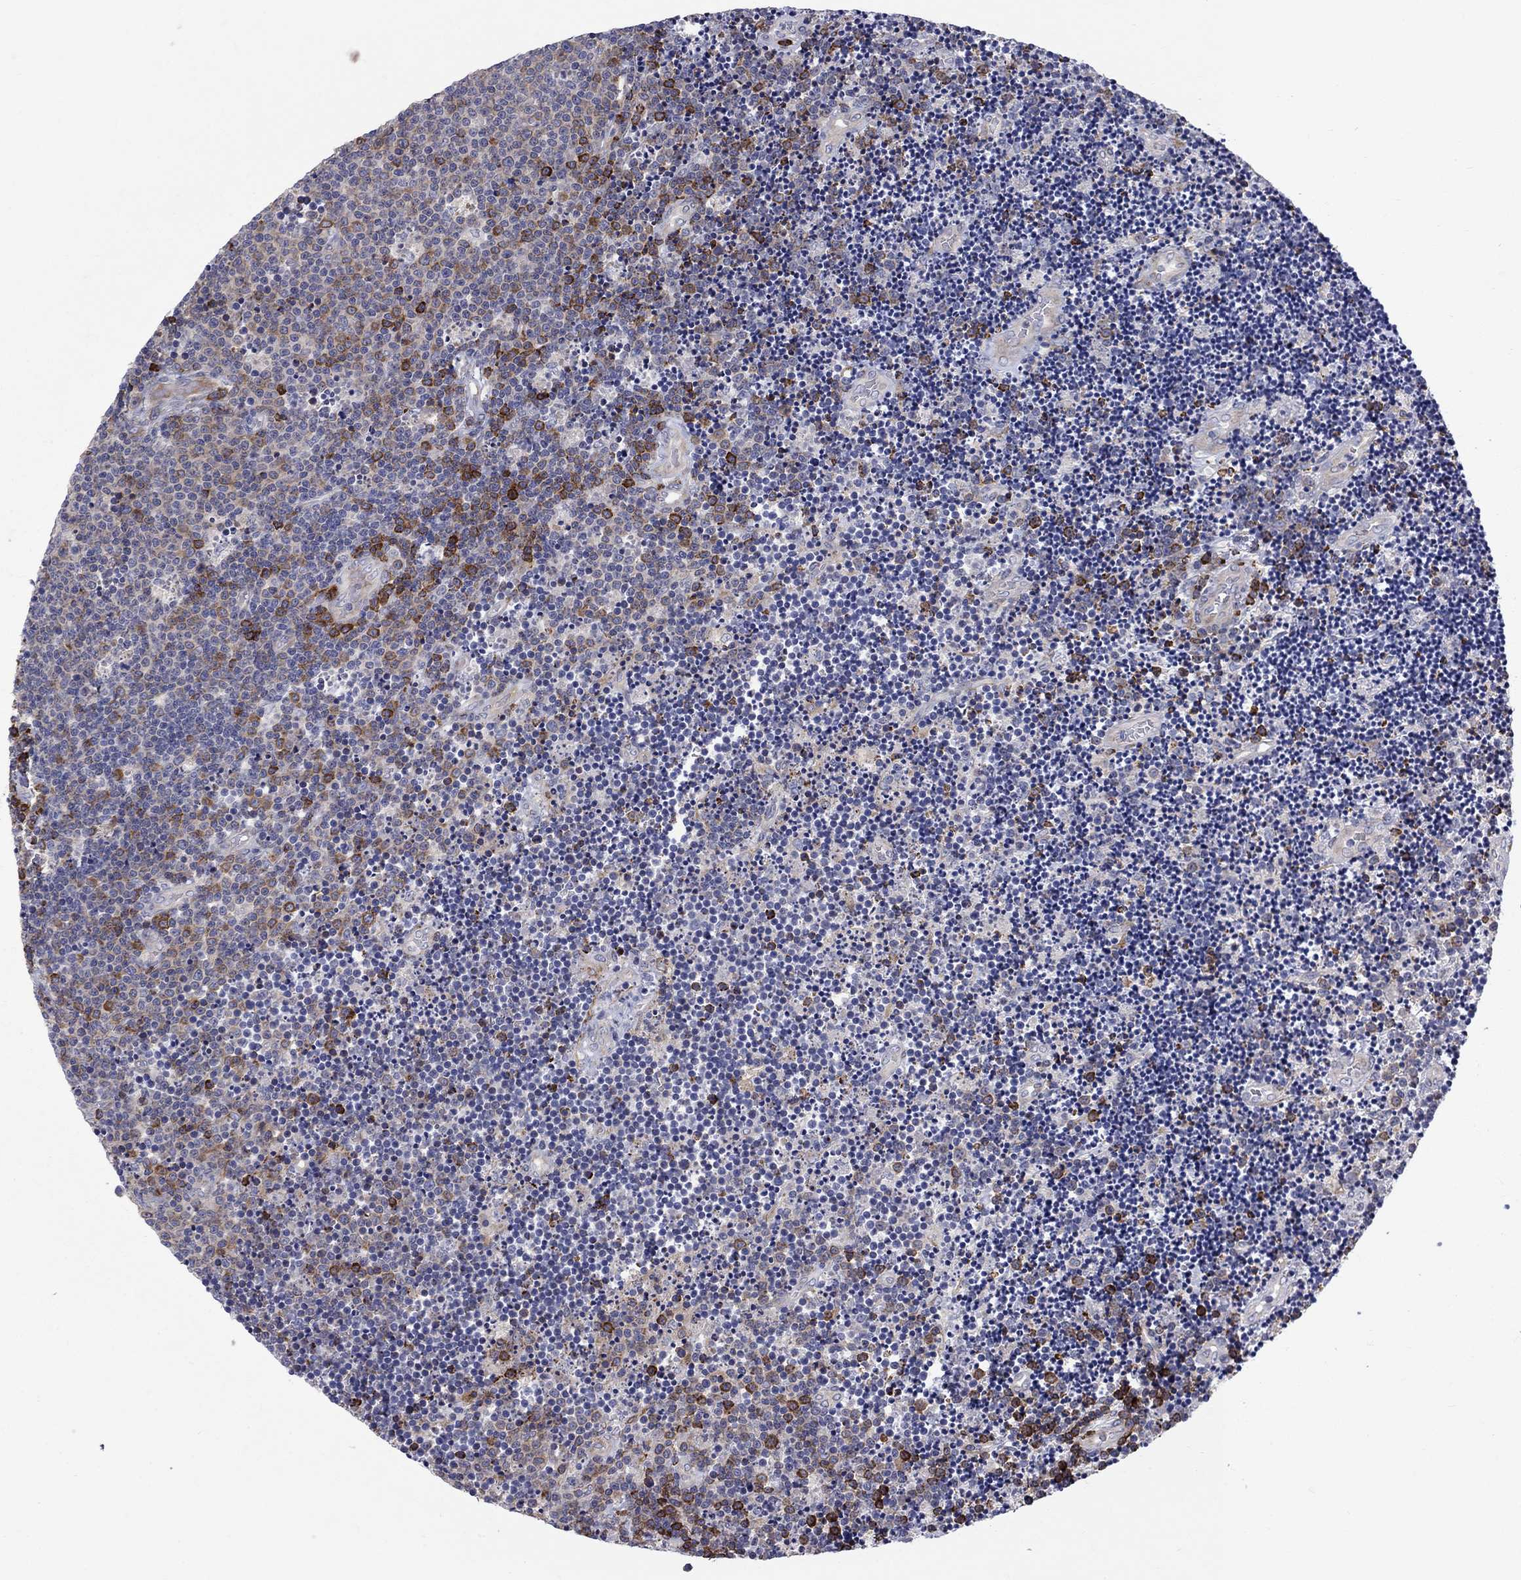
{"staining": {"intensity": "negative", "quantity": "none", "location": "none"}, "tissue": "lymphoma", "cell_type": "Tumor cells", "image_type": "cancer", "snomed": [{"axis": "morphology", "description": "Malignant lymphoma, non-Hodgkin's type, Low grade"}, {"axis": "topography", "description": "Brain"}], "caption": "Immunohistochemistry (IHC) photomicrograph of neoplastic tissue: human low-grade malignant lymphoma, non-Hodgkin's type stained with DAB displays no significant protein positivity in tumor cells.", "gene": "ASNS", "patient": {"sex": "female", "age": 66}}